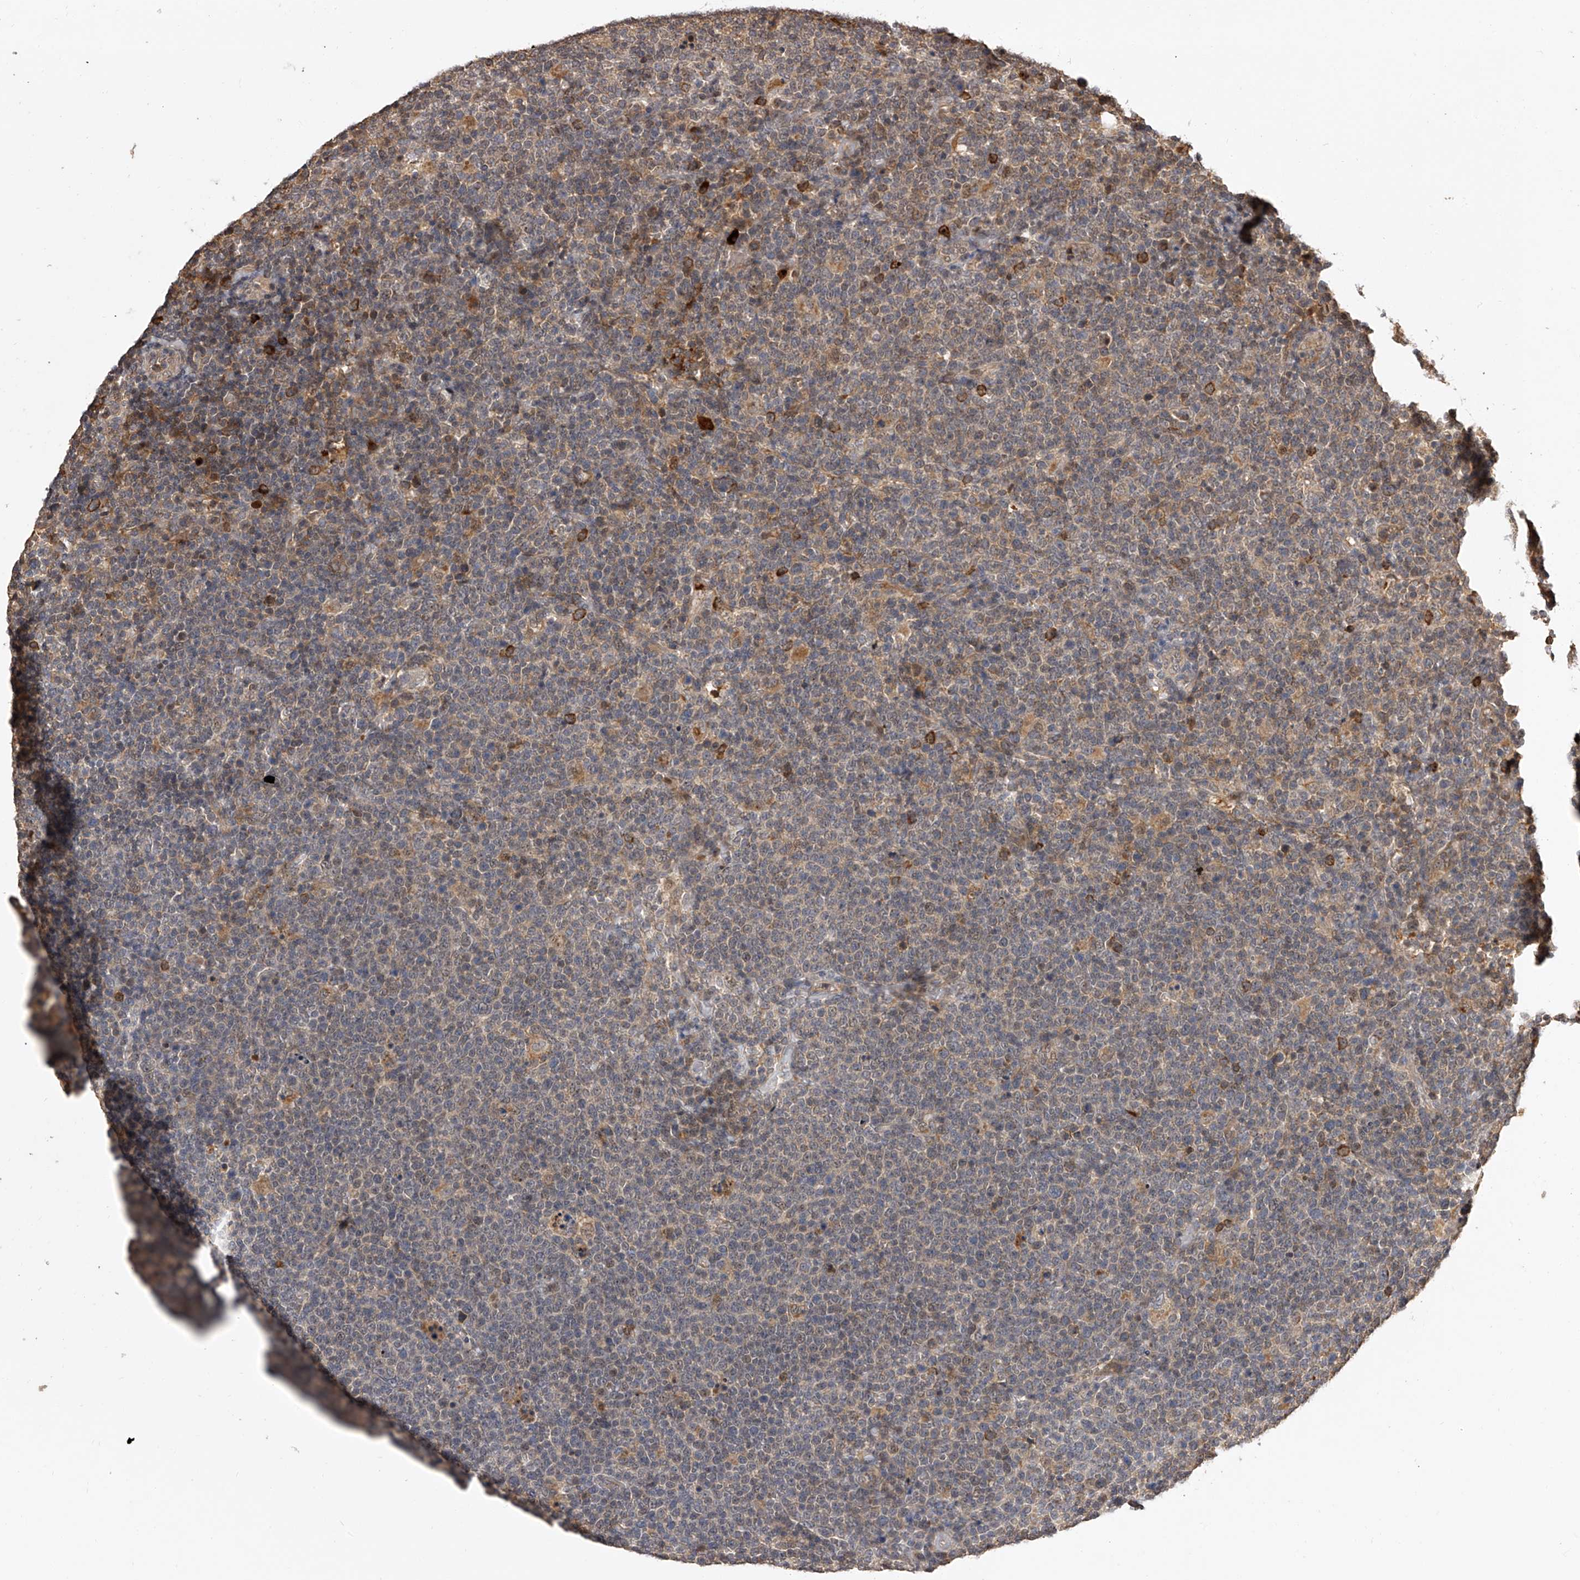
{"staining": {"intensity": "negative", "quantity": "none", "location": "none"}, "tissue": "lymphoma", "cell_type": "Tumor cells", "image_type": "cancer", "snomed": [{"axis": "morphology", "description": "Malignant lymphoma, non-Hodgkin's type, High grade"}, {"axis": "topography", "description": "Lymph node"}], "caption": "High magnification brightfield microscopy of lymphoma stained with DAB (brown) and counterstained with hematoxylin (blue): tumor cells show no significant positivity. (Stains: DAB (3,3'-diaminobenzidine) immunohistochemistry with hematoxylin counter stain, Microscopy: brightfield microscopy at high magnification).", "gene": "CFAP410", "patient": {"sex": "male", "age": 61}}